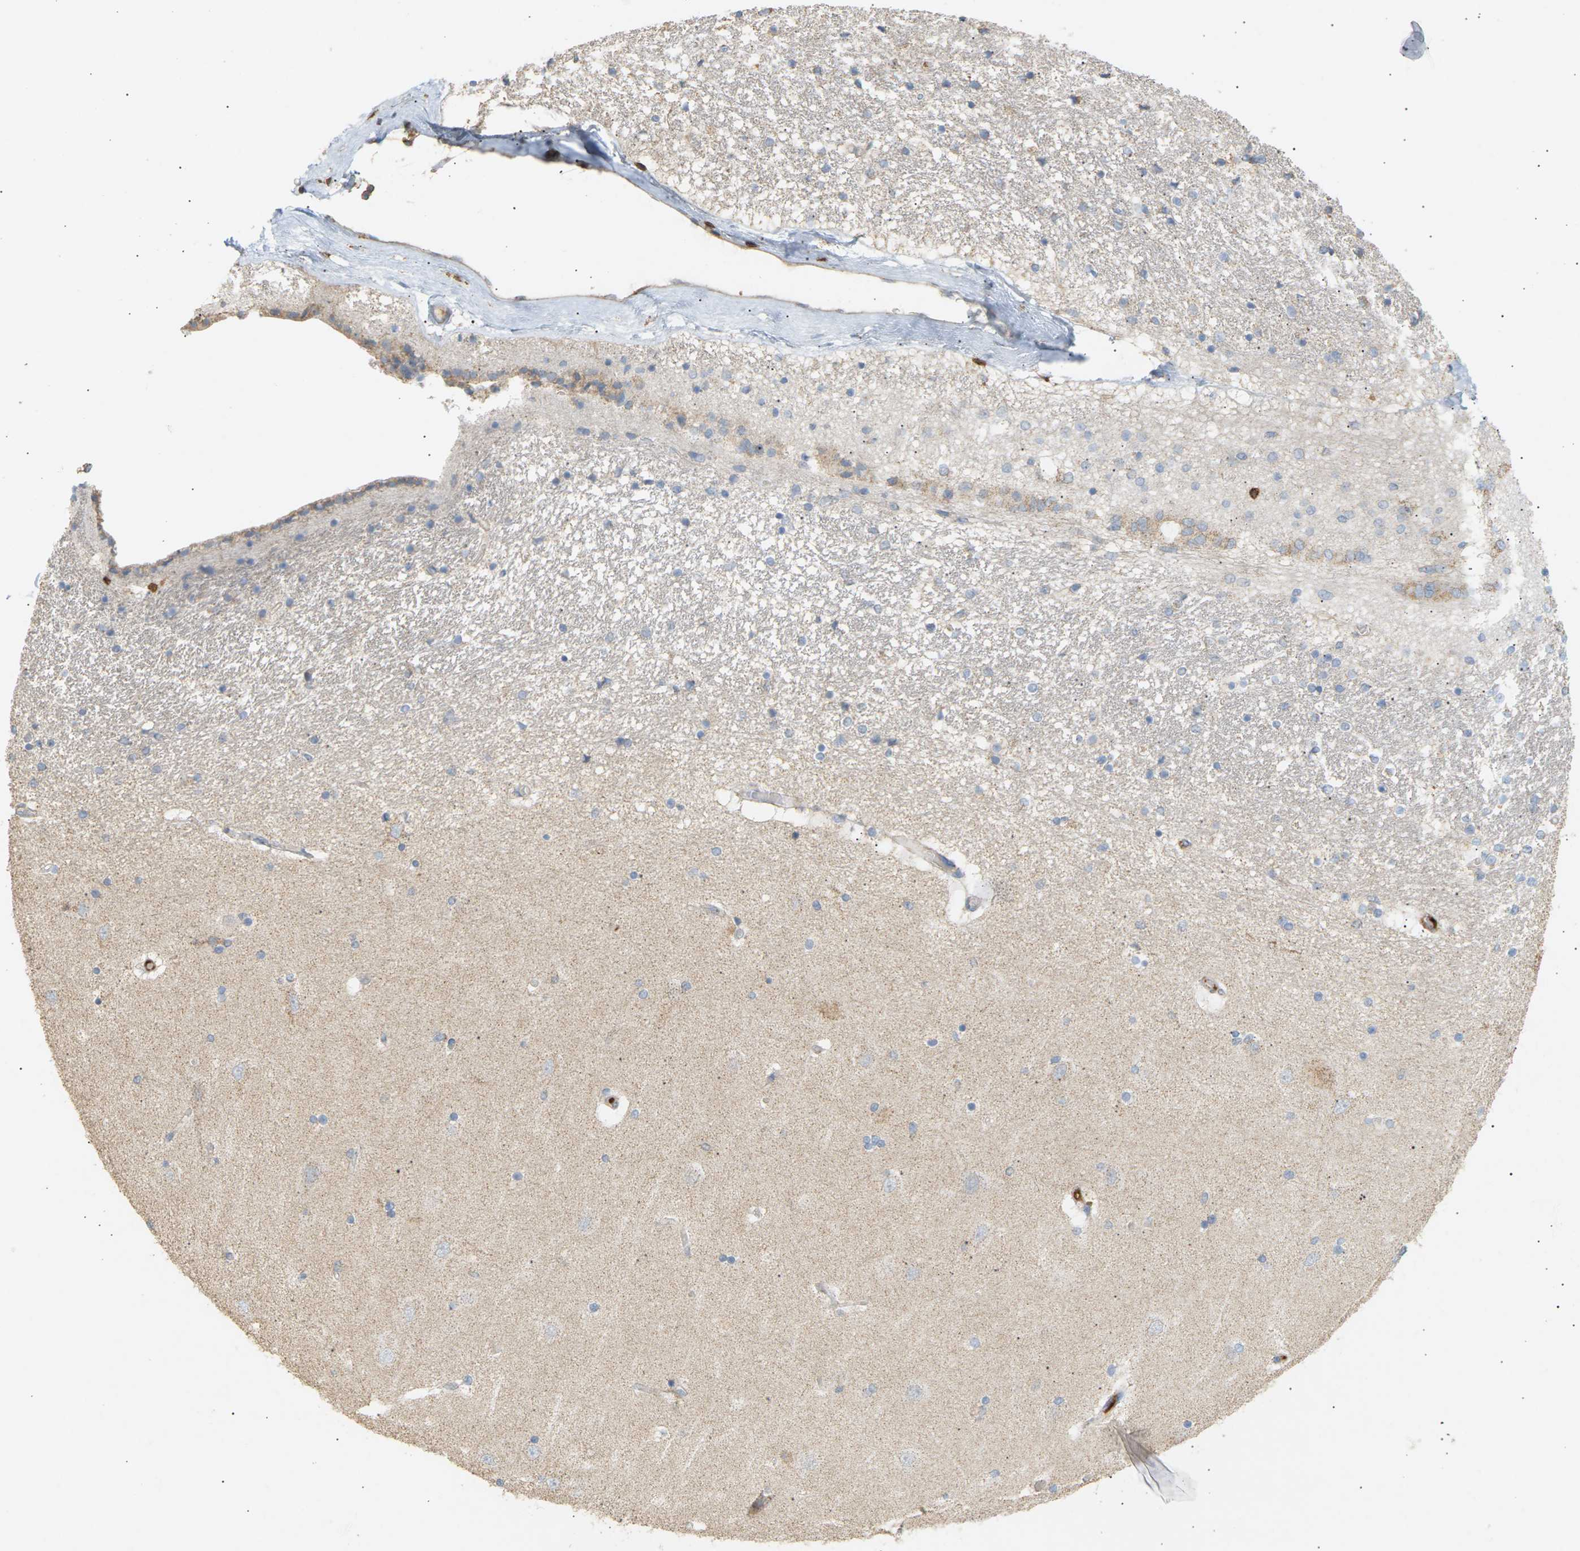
{"staining": {"intensity": "moderate", "quantity": "<25%", "location": "cytoplasmic/membranous"}, "tissue": "hippocampus", "cell_type": "Glial cells", "image_type": "normal", "snomed": [{"axis": "morphology", "description": "Normal tissue, NOS"}, {"axis": "topography", "description": "Hippocampus"}], "caption": "Benign hippocampus was stained to show a protein in brown. There is low levels of moderate cytoplasmic/membranous positivity in about <25% of glial cells.", "gene": "LIME1", "patient": {"sex": "female", "age": 54}}